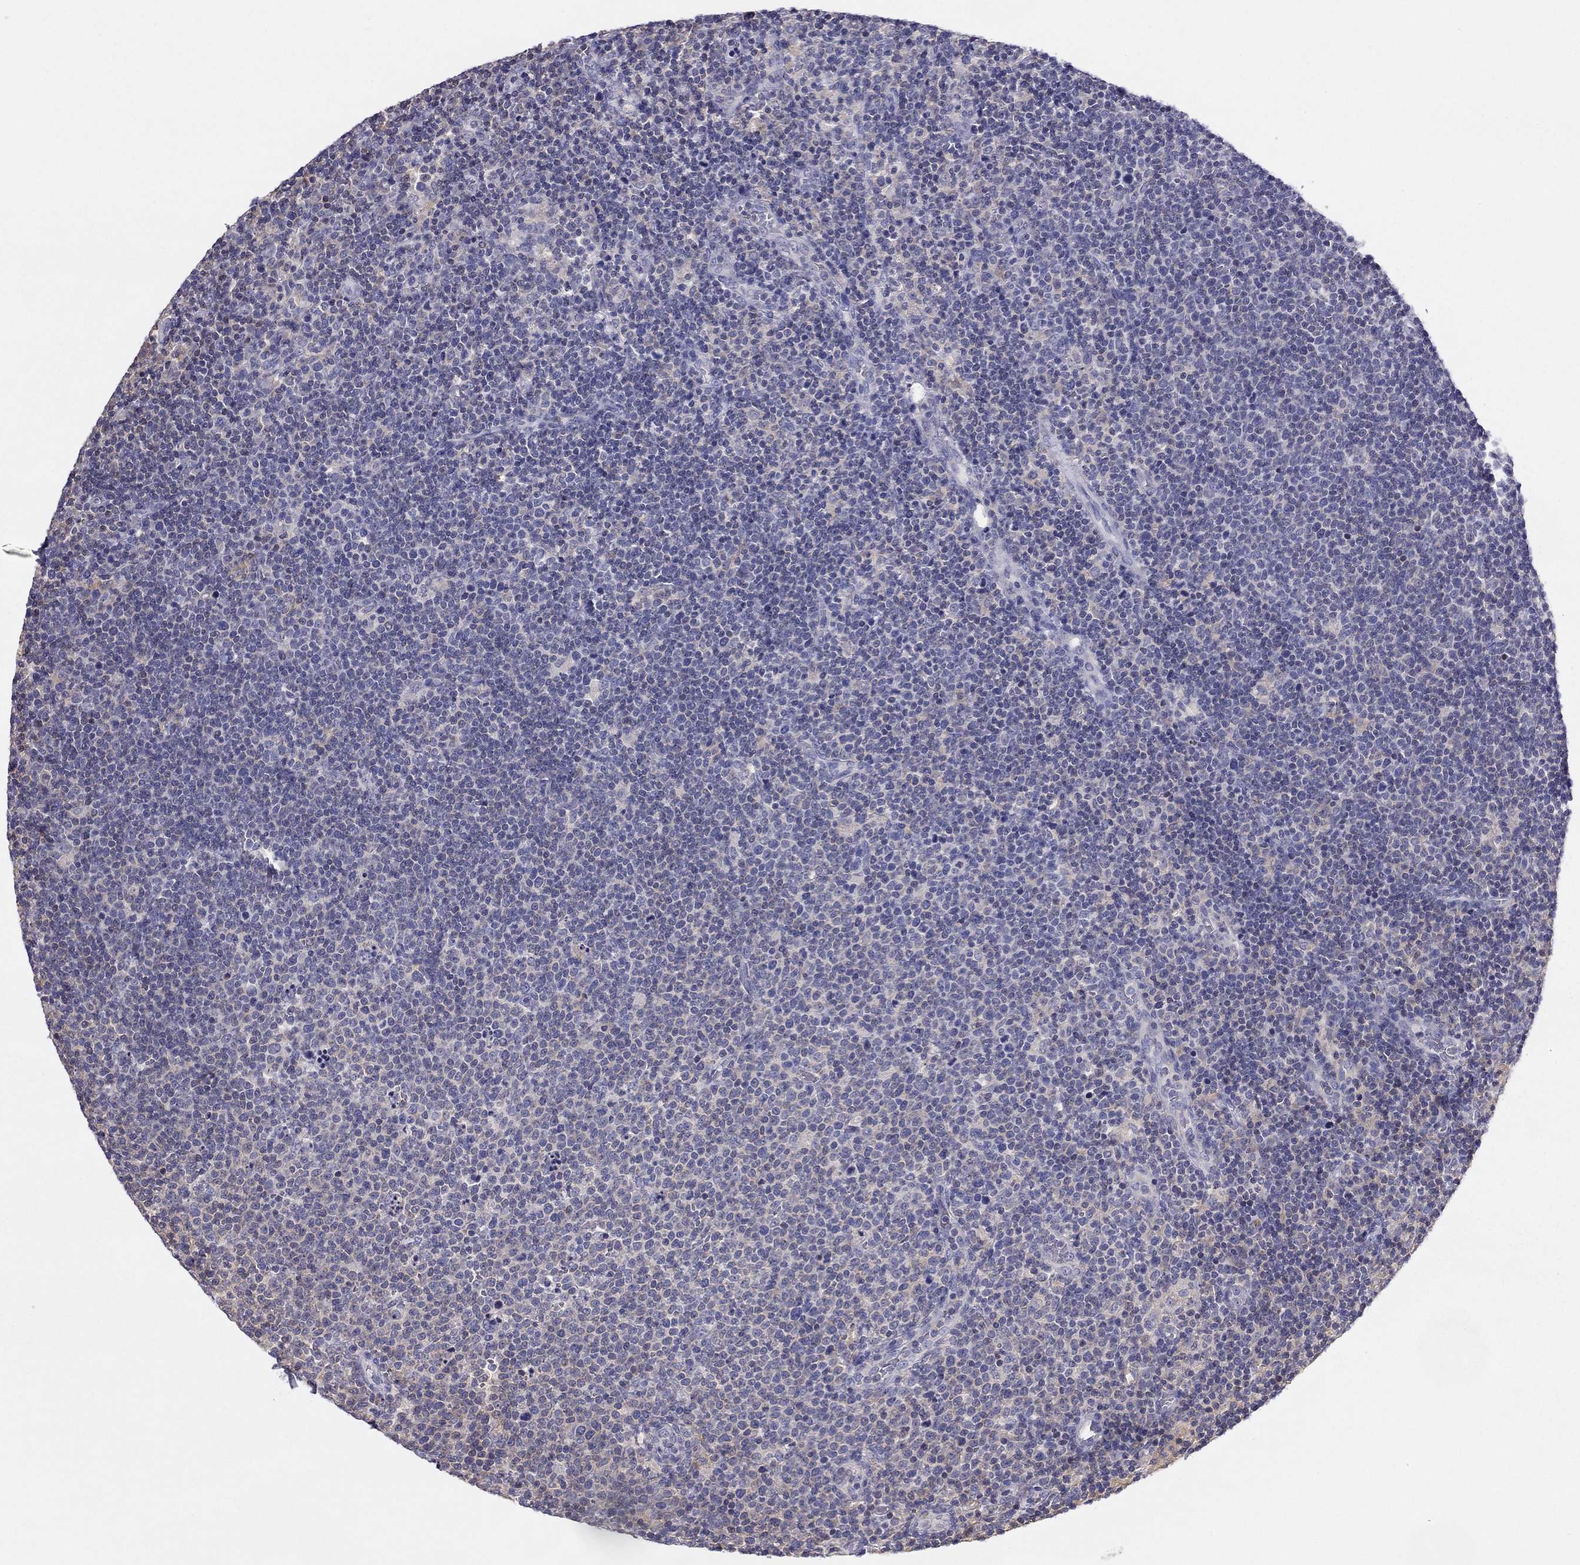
{"staining": {"intensity": "negative", "quantity": "none", "location": "none"}, "tissue": "lymphoma", "cell_type": "Tumor cells", "image_type": "cancer", "snomed": [{"axis": "morphology", "description": "Malignant lymphoma, non-Hodgkin's type, High grade"}, {"axis": "topography", "description": "Lymph node"}], "caption": "Immunohistochemical staining of malignant lymphoma, non-Hodgkin's type (high-grade) reveals no significant positivity in tumor cells.", "gene": "CITED1", "patient": {"sex": "male", "age": 61}}